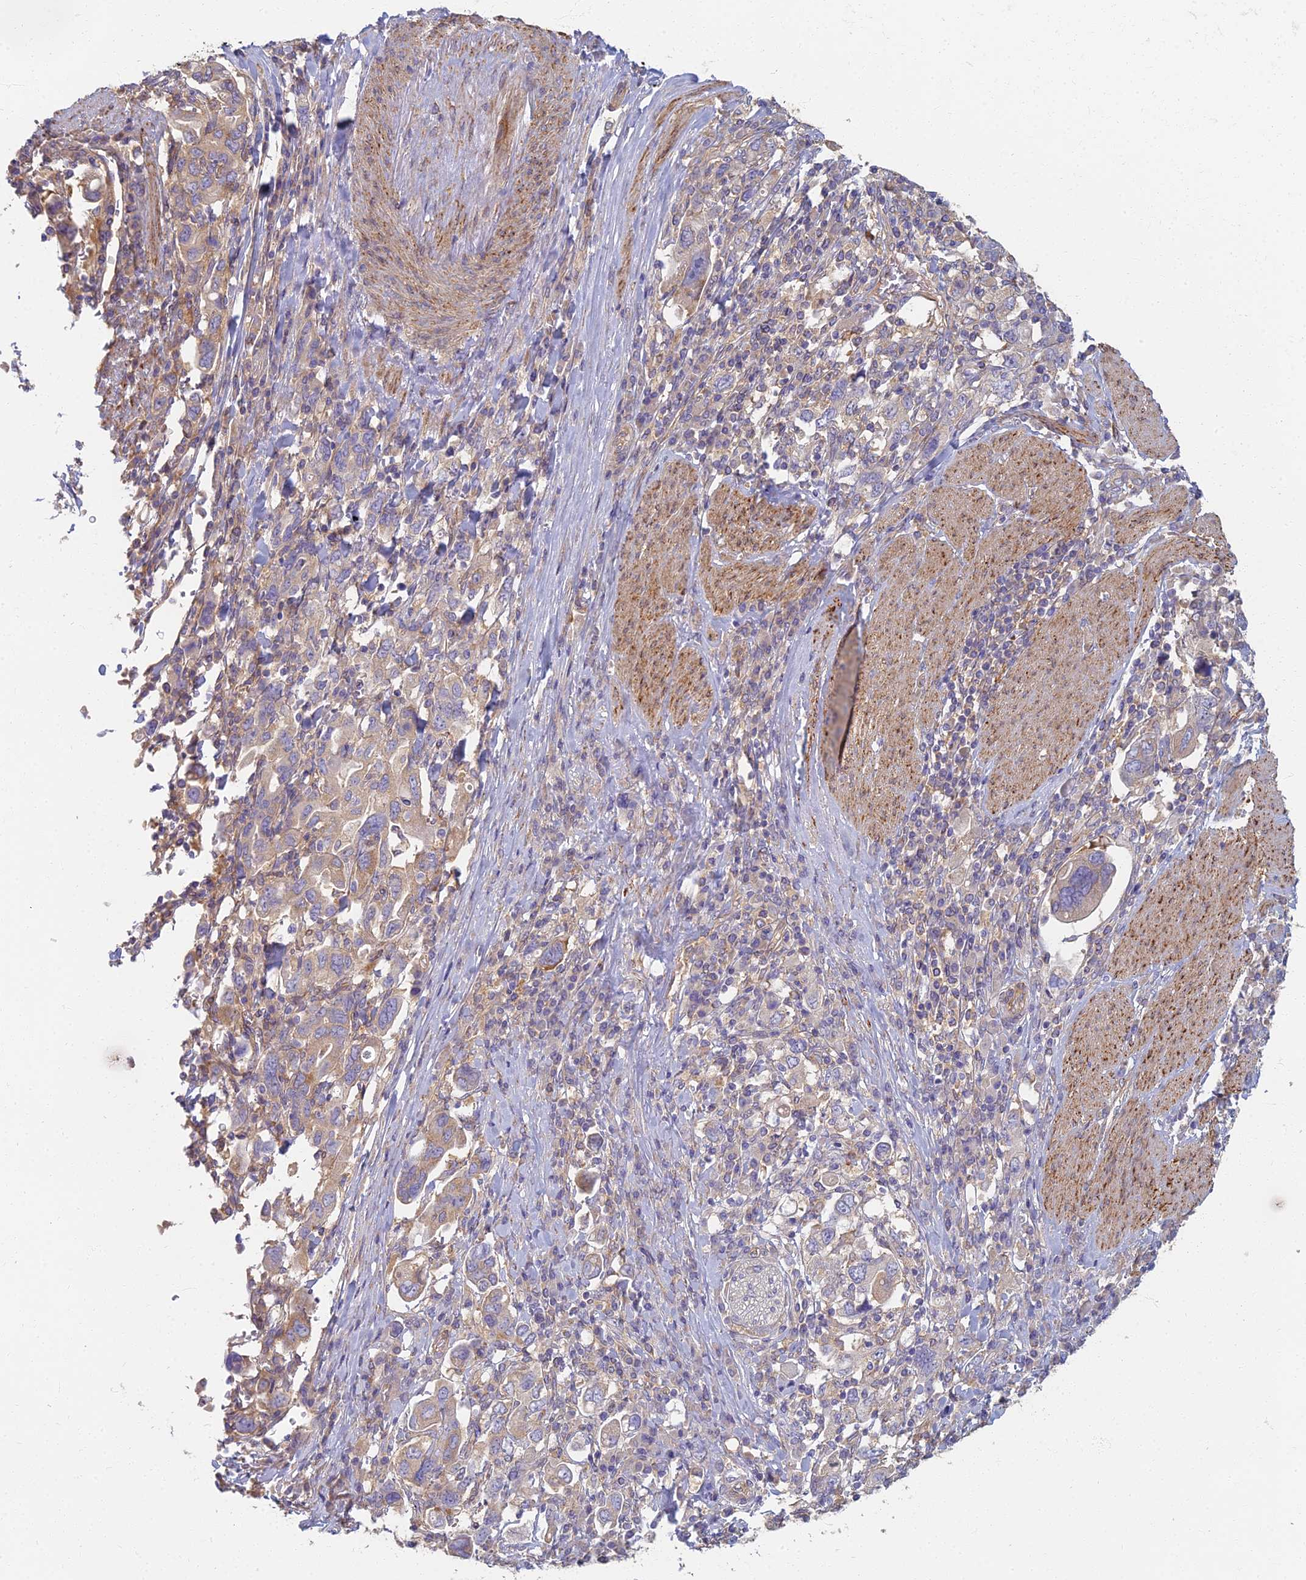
{"staining": {"intensity": "weak", "quantity": "<25%", "location": "cytoplasmic/membranous"}, "tissue": "stomach cancer", "cell_type": "Tumor cells", "image_type": "cancer", "snomed": [{"axis": "morphology", "description": "Adenocarcinoma, NOS"}, {"axis": "topography", "description": "Stomach, upper"}, {"axis": "topography", "description": "Stomach"}], "caption": "A micrograph of stomach adenocarcinoma stained for a protein exhibits no brown staining in tumor cells.", "gene": "RBSN", "patient": {"sex": "male", "age": 62}}